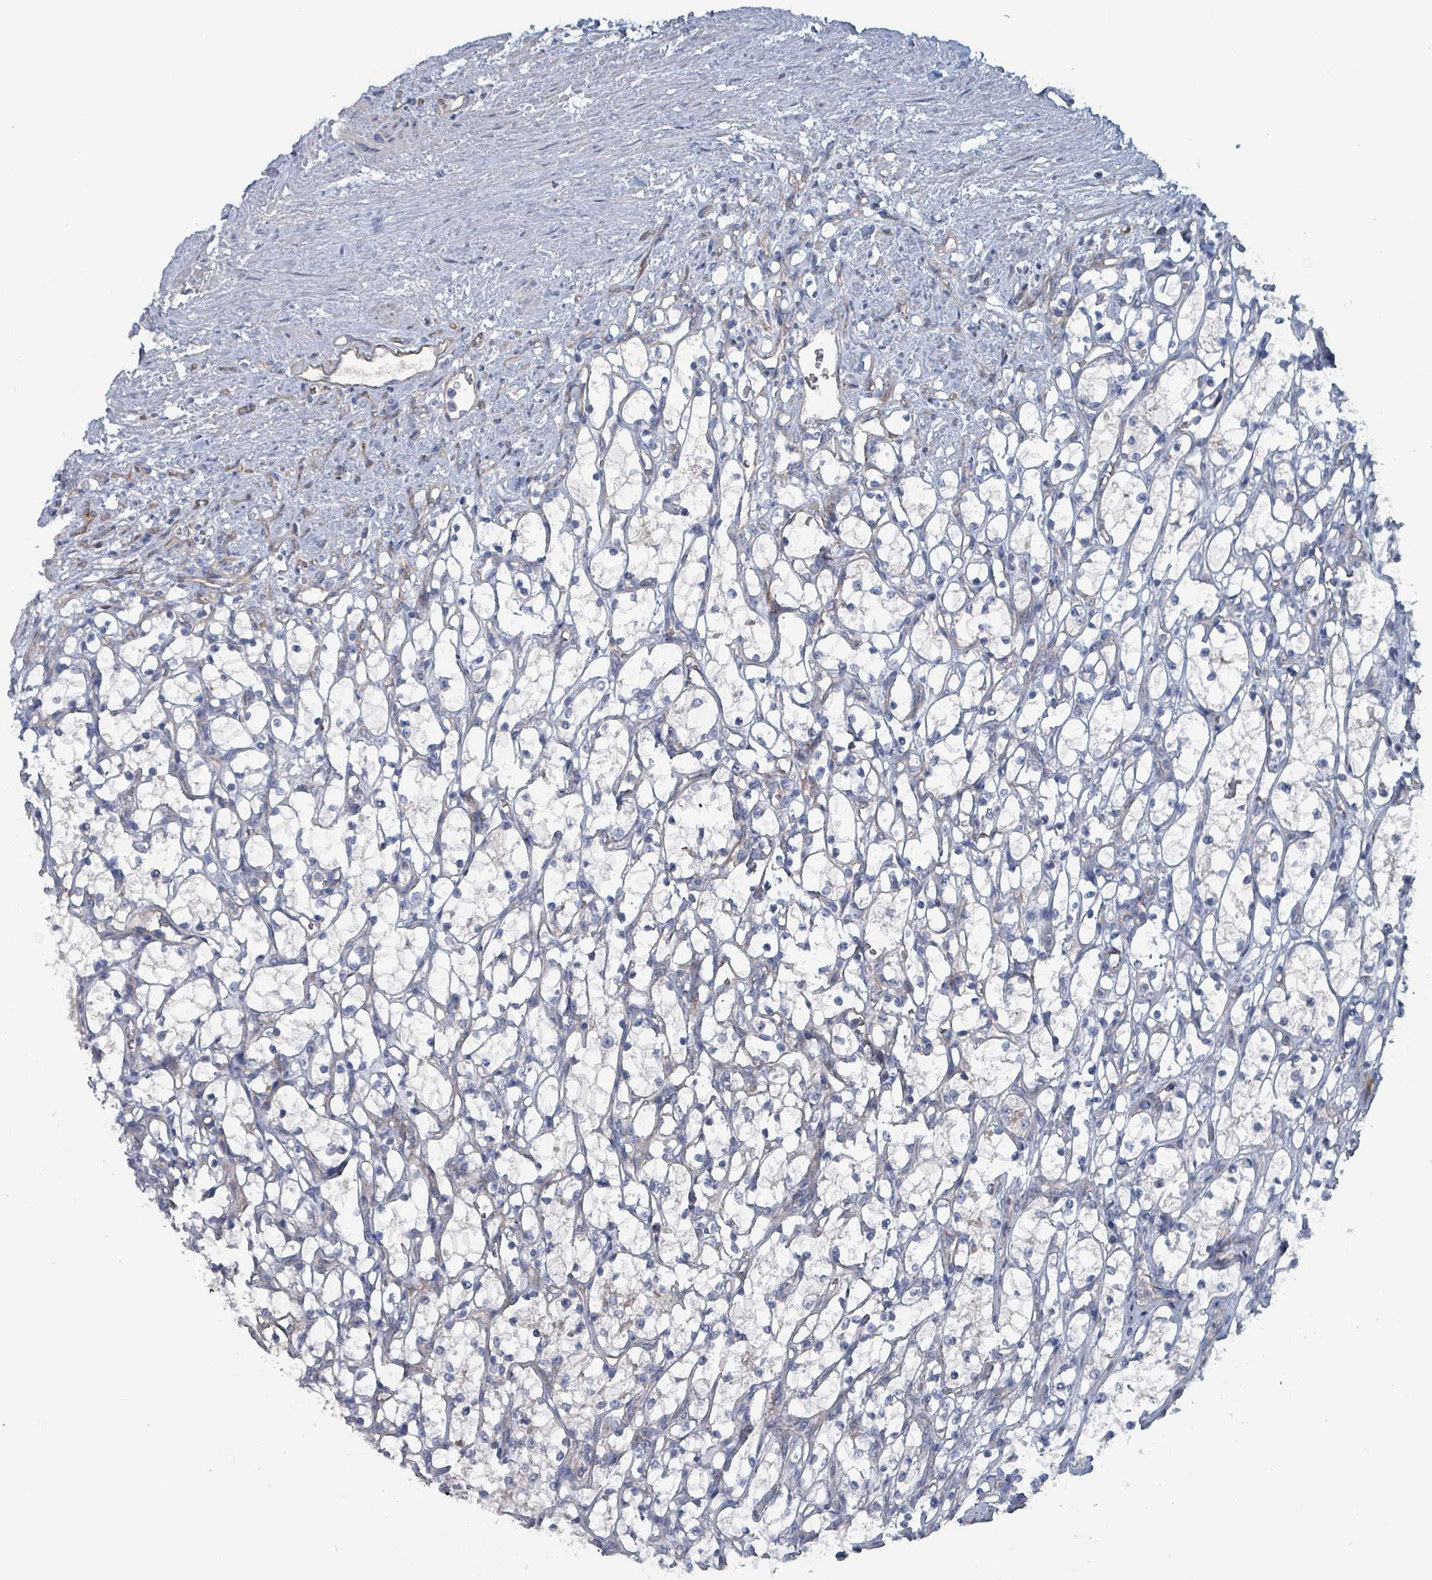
{"staining": {"intensity": "negative", "quantity": "none", "location": "none"}, "tissue": "renal cancer", "cell_type": "Tumor cells", "image_type": "cancer", "snomed": [{"axis": "morphology", "description": "Adenocarcinoma, NOS"}, {"axis": "topography", "description": "Kidney"}], "caption": "Adenocarcinoma (renal) was stained to show a protein in brown. There is no significant expression in tumor cells.", "gene": "TAAR5", "patient": {"sex": "female", "age": 69}}